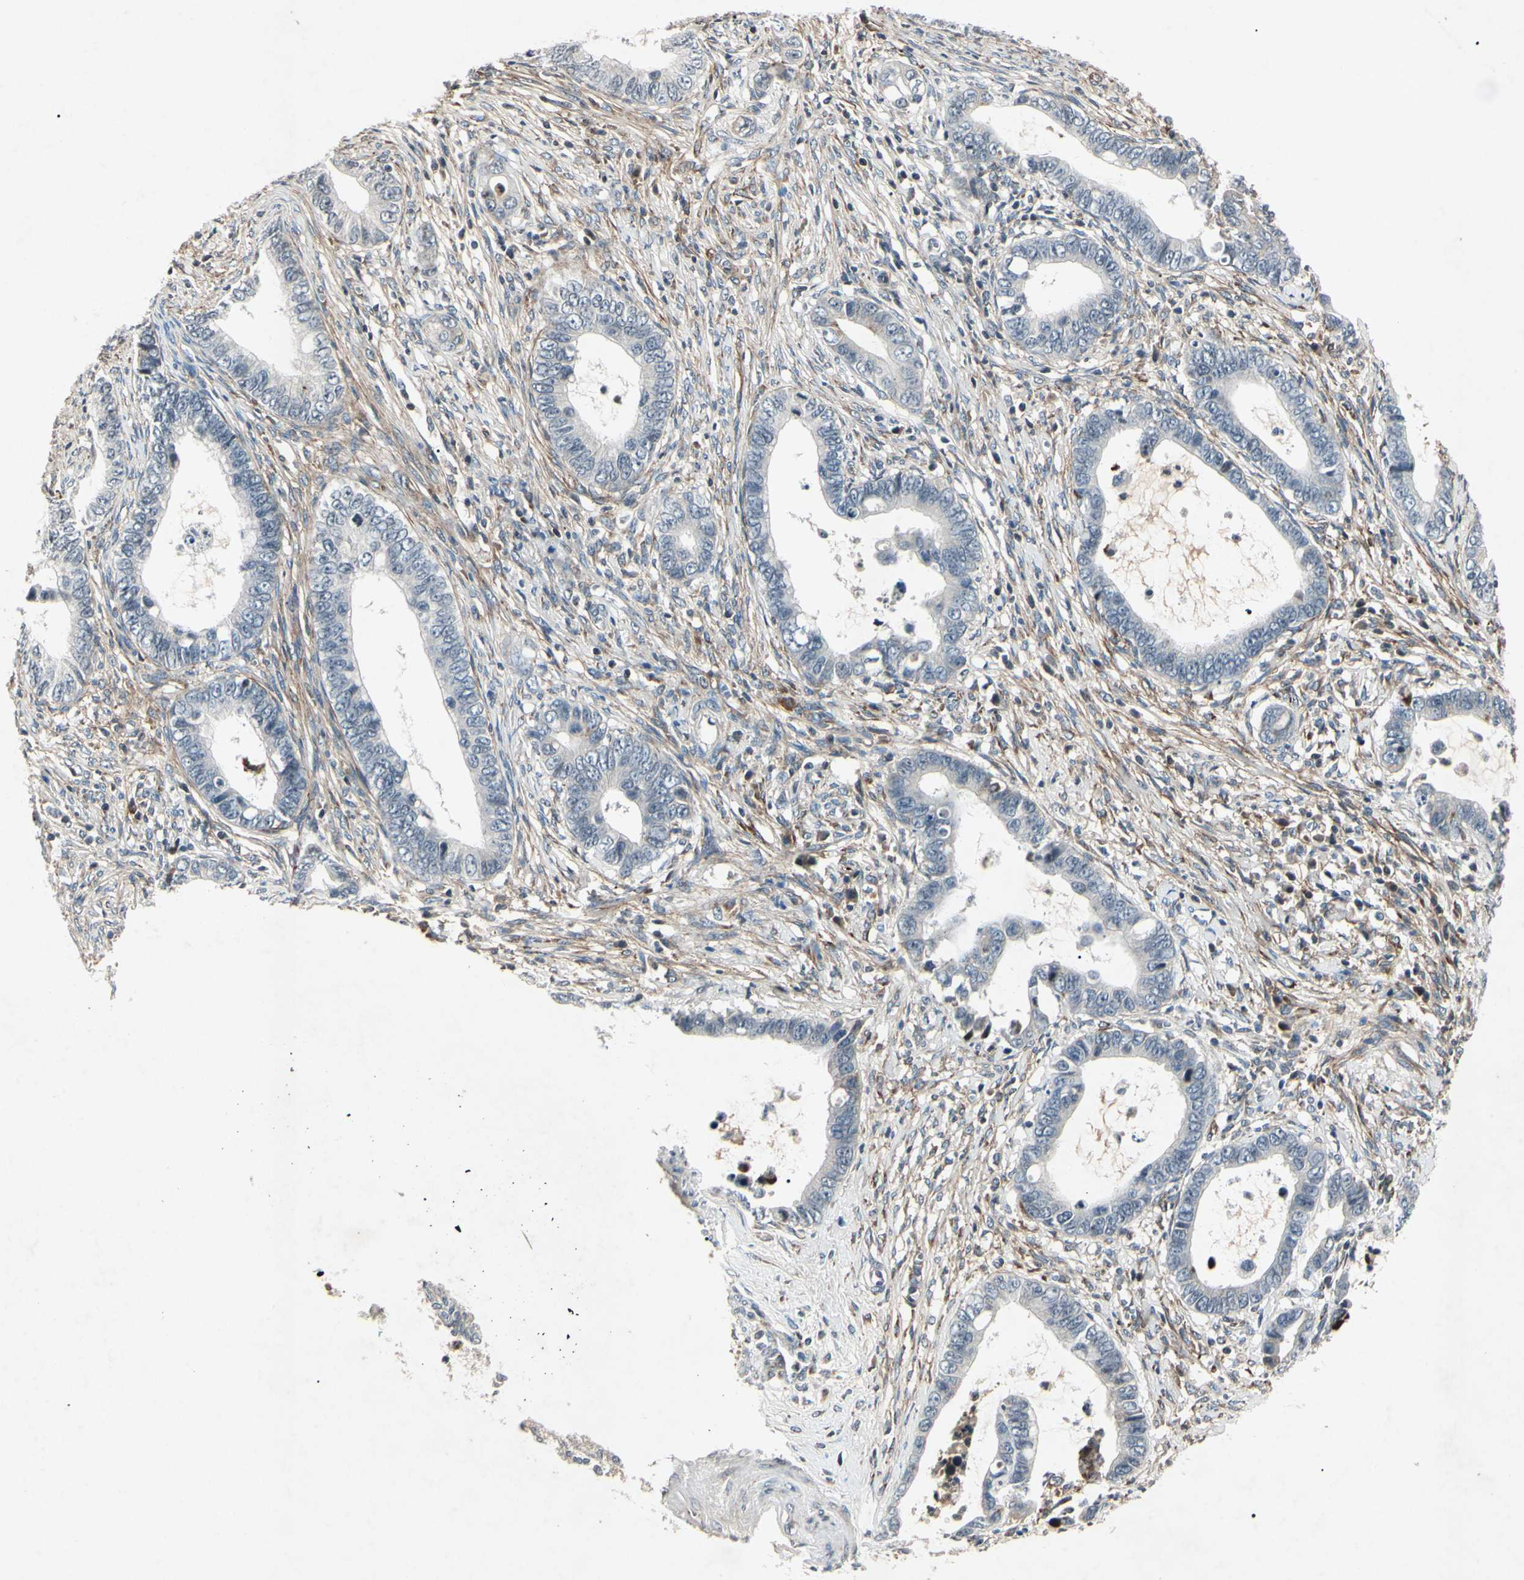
{"staining": {"intensity": "negative", "quantity": "none", "location": "none"}, "tissue": "cervical cancer", "cell_type": "Tumor cells", "image_type": "cancer", "snomed": [{"axis": "morphology", "description": "Adenocarcinoma, NOS"}, {"axis": "topography", "description": "Cervix"}], "caption": "The immunohistochemistry image has no significant expression in tumor cells of cervical cancer tissue.", "gene": "AEBP1", "patient": {"sex": "female", "age": 44}}